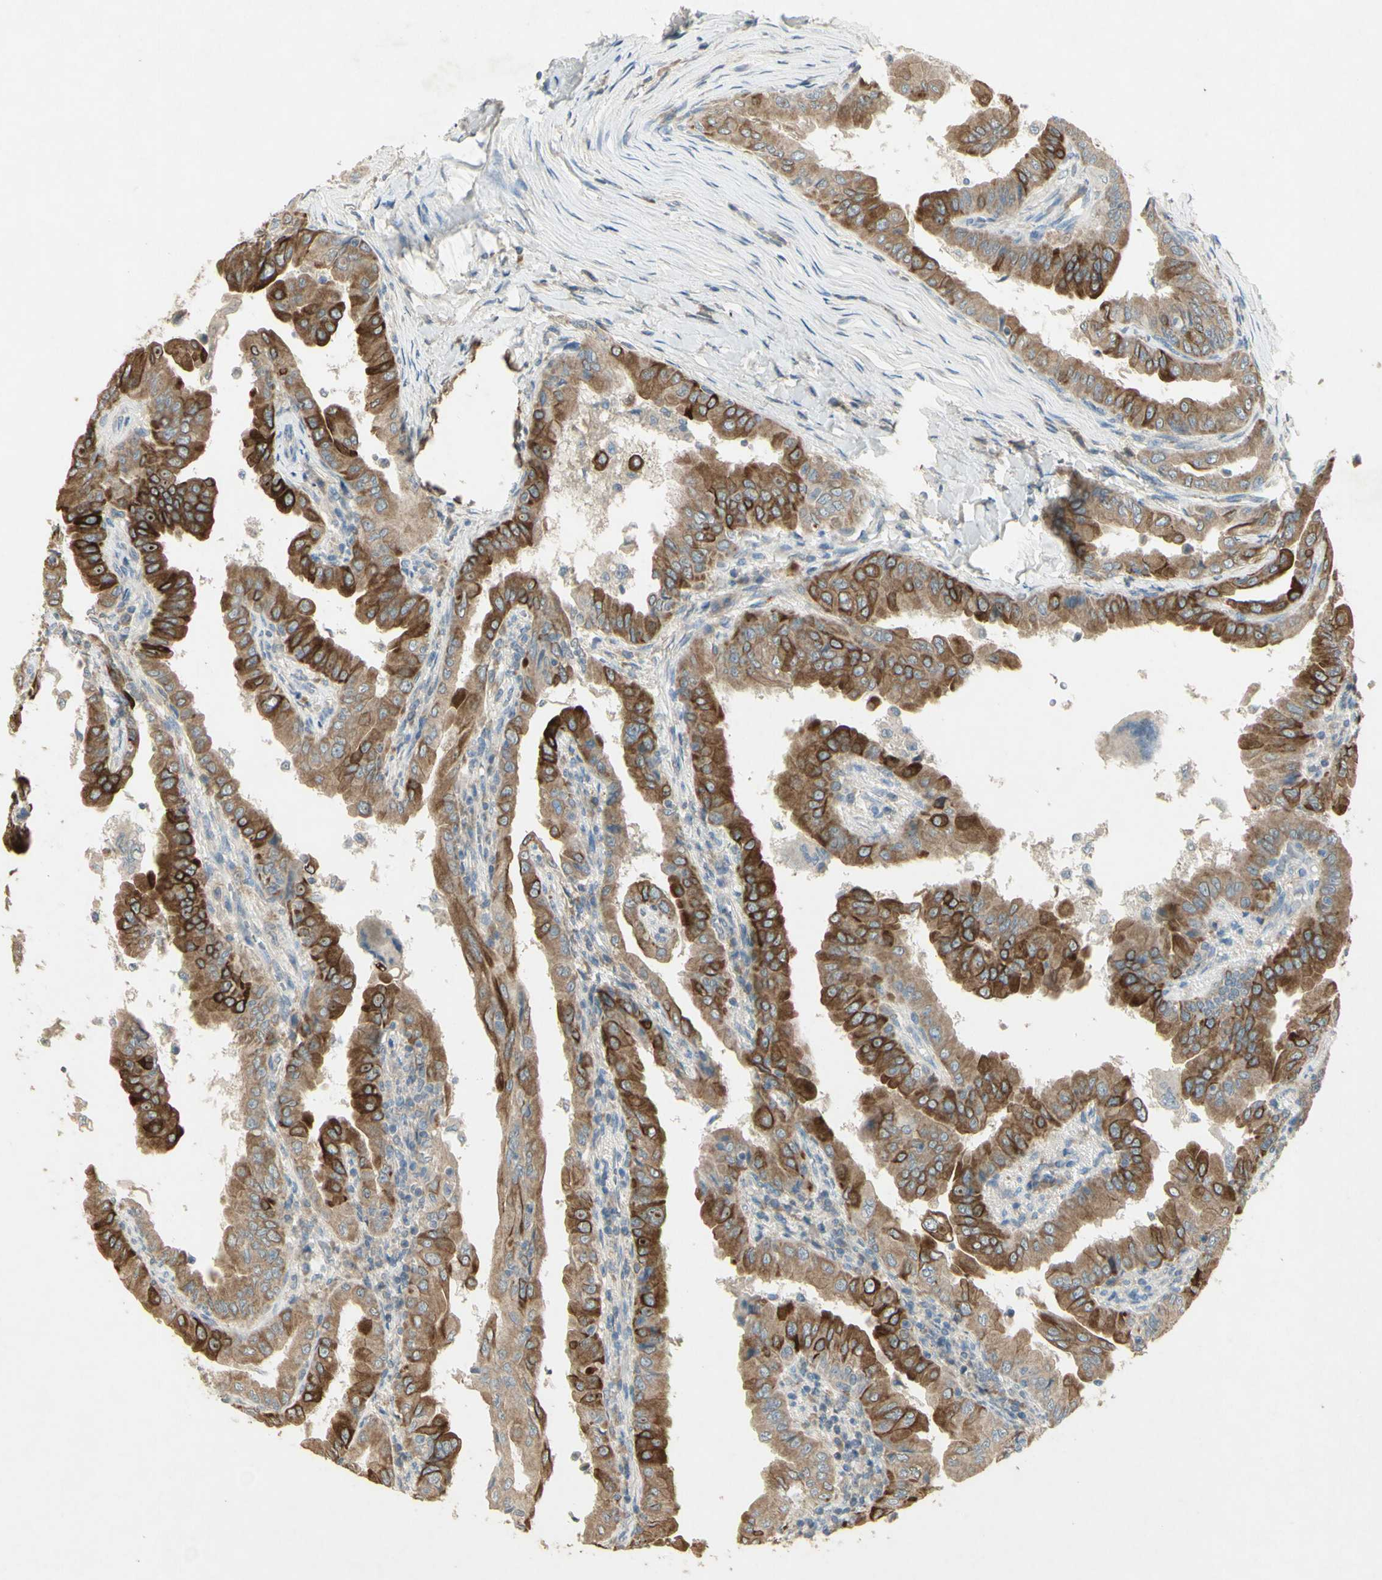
{"staining": {"intensity": "strong", "quantity": ">75%", "location": "cytoplasmic/membranous"}, "tissue": "thyroid cancer", "cell_type": "Tumor cells", "image_type": "cancer", "snomed": [{"axis": "morphology", "description": "Papillary adenocarcinoma, NOS"}, {"axis": "topography", "description": "Thyroid gland"}], "caption": "Thyroid cancer was stained to show a protein in brown. There is high levels of strong cytoplasmic/membranous expression in about >75% of tumor cells. Ihc stains the protein in brown and the nuclei are stained blue.", "gene": "TIMM21", "patient": {"sex": "male", "age": 33}}